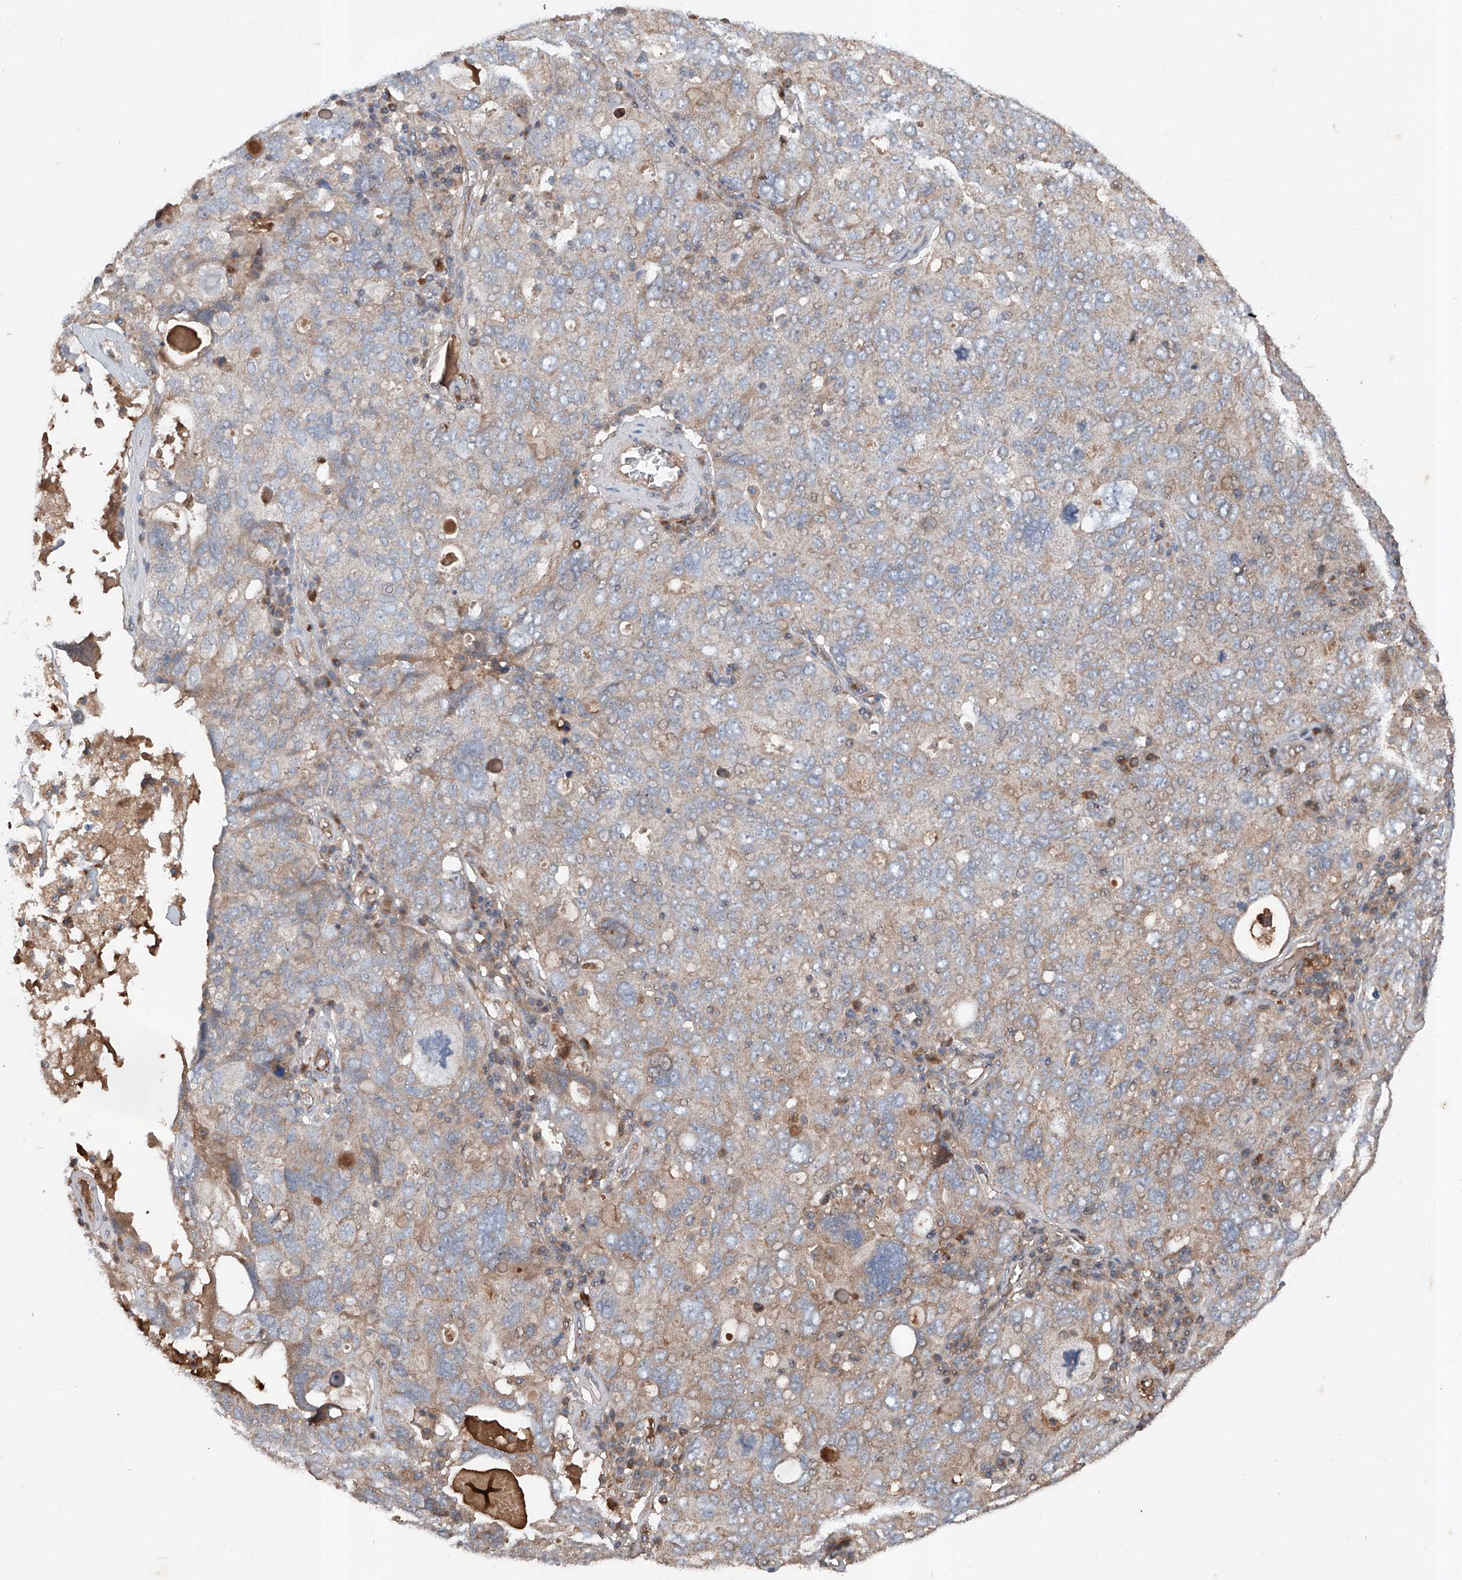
{"staining": {"intensity": "weak", "quantity": "25%-75%", "location": "cytoplasmic/membranous"}, "tissue": "ovarian cancer", "cell_type": "Tumor cells", "image_type": "cancer", "snomed": [{"axis": "morphology", "description": "Carcinoma, endometroid"}, {"axis": "topography", "description": "Ovary"}], "caption": "Protein expression by IHC exhibits weak cytoplasmic/membranous expression in about 25%-75% of tumor cells in ovarian cancer (endometroid carcinoma).", "gene": "ADAM23", "patient": {"sex": "female", "age": 62}}